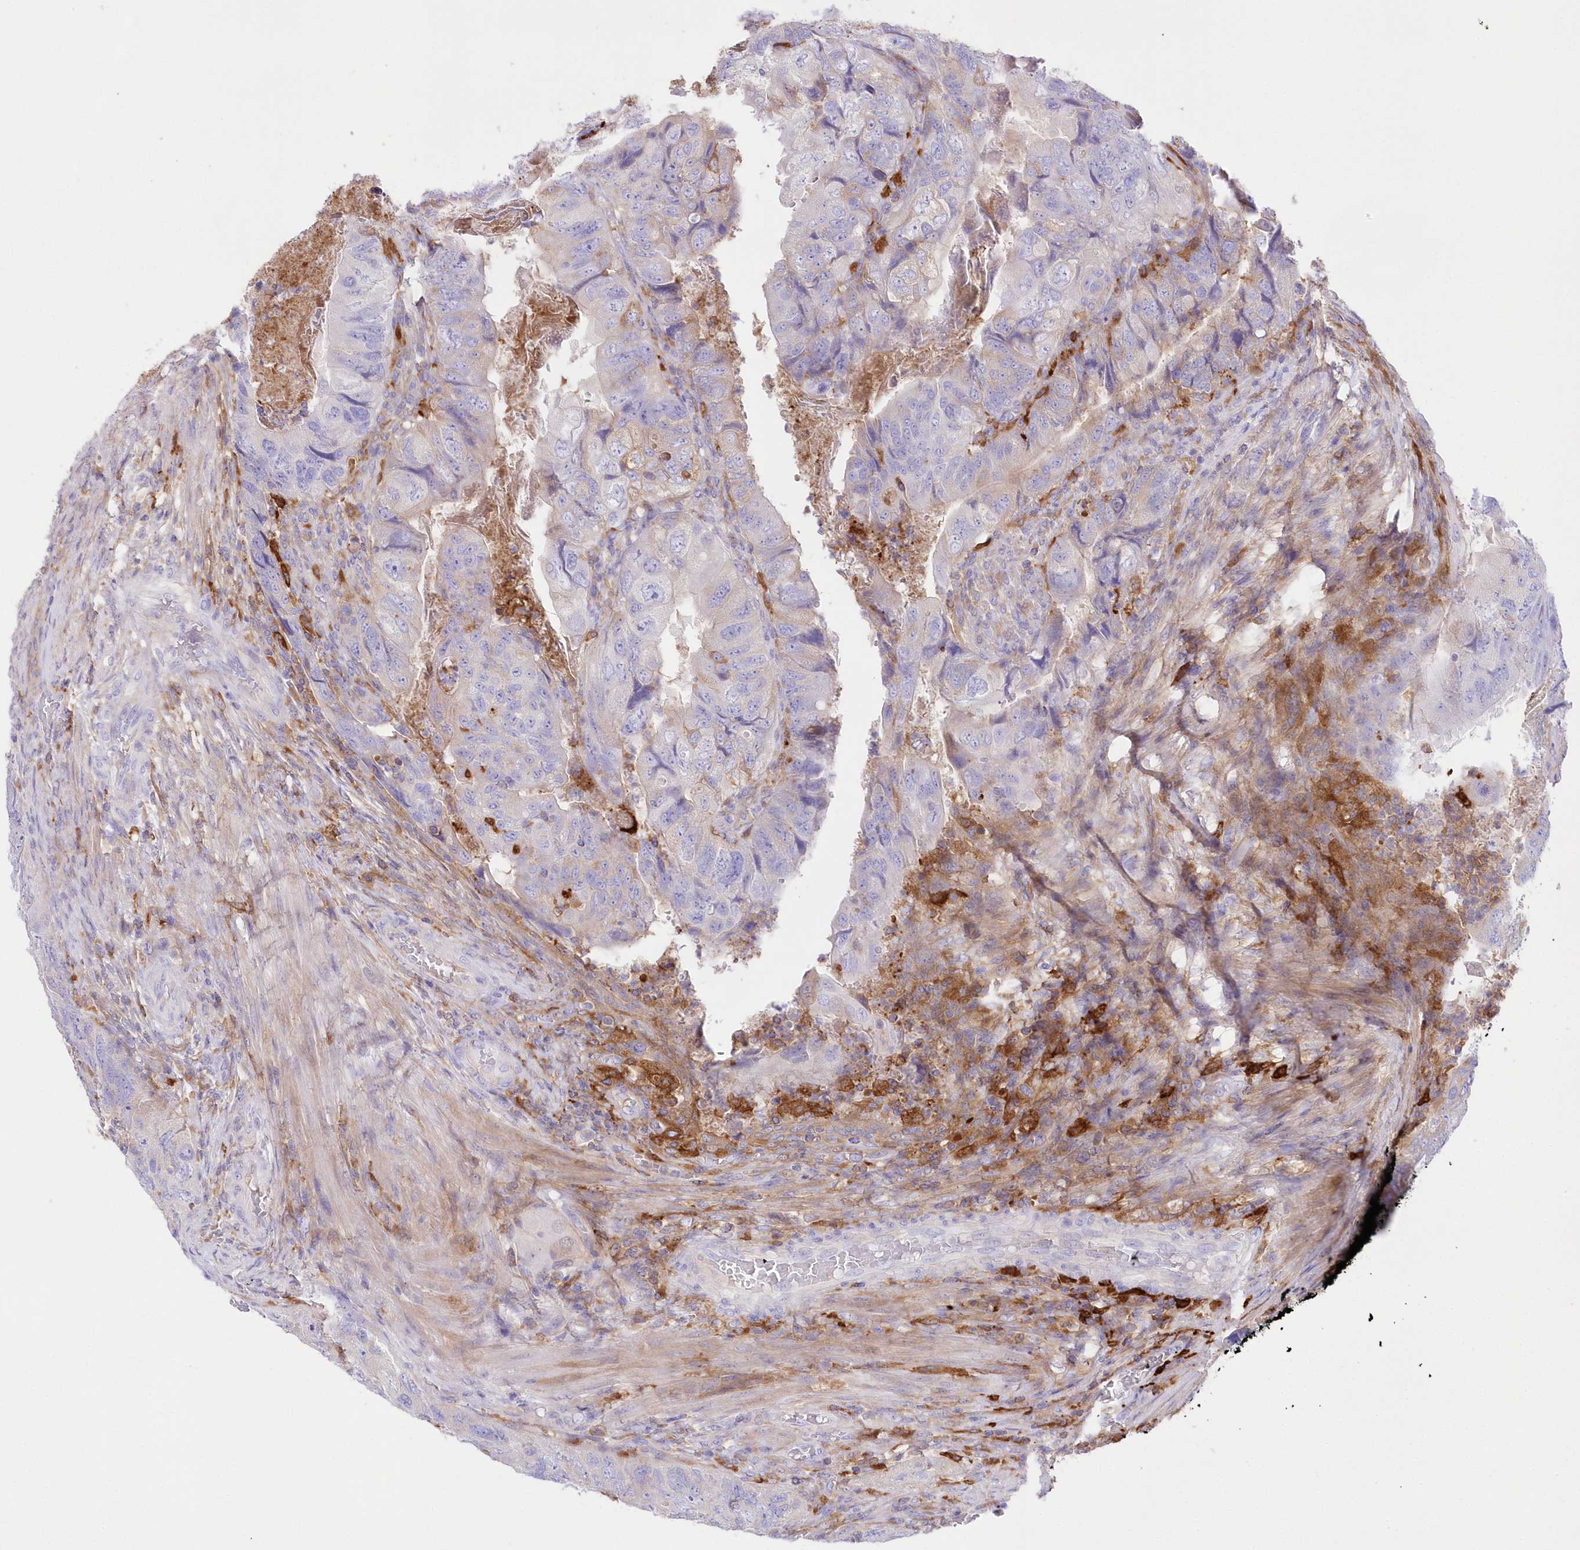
{"staining": {"intensity": "negative", "quantity": "none", "location": "none"}, "tissue": "colorectal cancer", "cell_type": "Tumor cells", "image_type": "cancer", "snomed": [{"axis": "morphology", "description": "Adenocarcinoma, NOS"}, {"axis": "topography", "description": "Rectum"}], "caption": "Immunohistochemical staining of colorectal adenocarcinoma reveals no significant positivity in tumor cells.", "gene": "DNAJC19", "patient": {"sex": "male", "age": 63}}